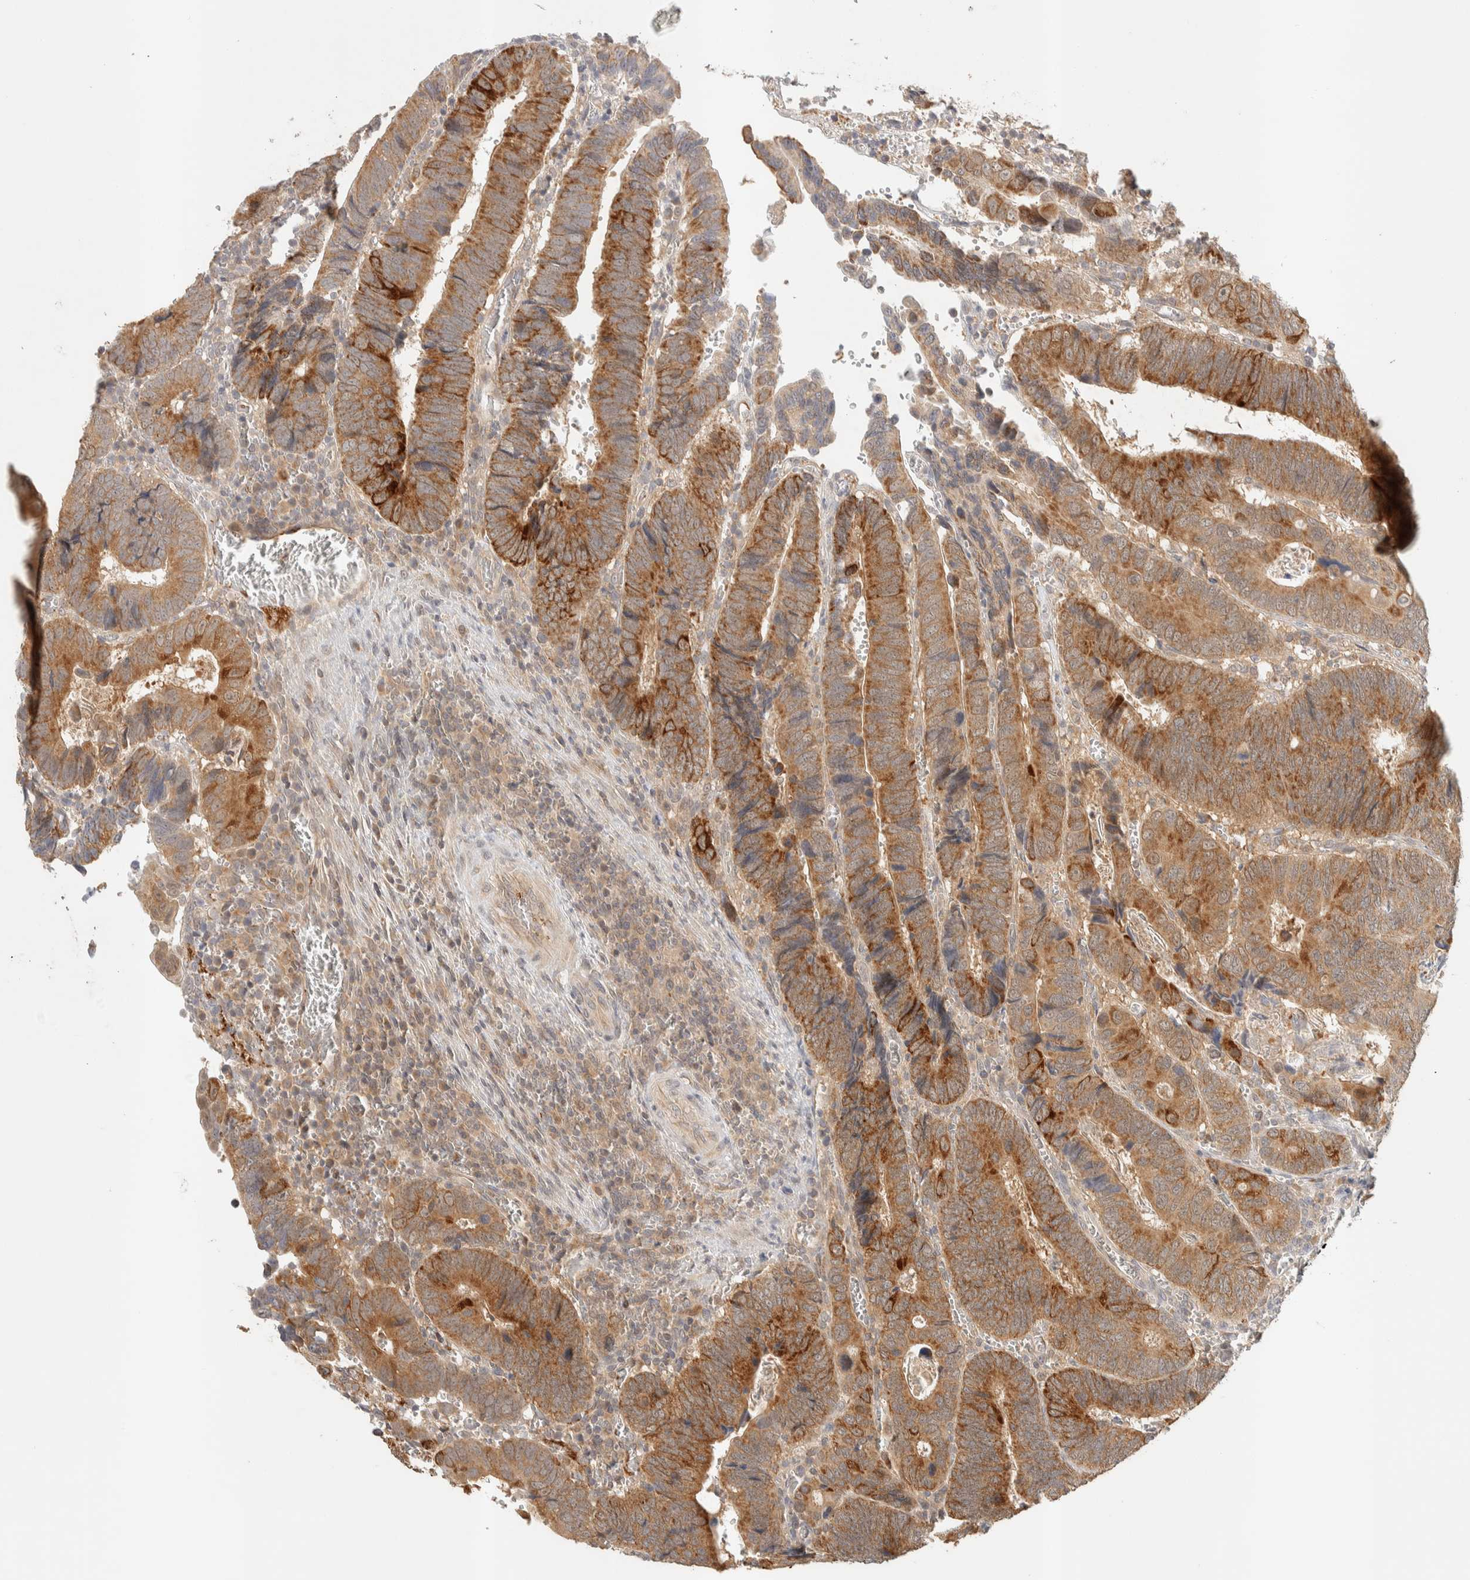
{"staining": {"intensity": "strong", "quantity": ">75%", "location": "cytoplasmic/membranous"}, "tissue": "colorectal cancer", "cell_type": "Tumor cells", "image_type": "cancer", "snomed": [{"axis": "morphology", "description": "Inflammation, NOS"}, {"axis": "morphology", "description": "Adenocarcinoma, NOS"}, {"axis": "topography", "description": "Colon"}], "caption": "The photomicrograph demonstrates immunohistochemical staining of colorectal cancer. There is strong cytoplasmic/membranous expression is appreciated in about >75% of tumor cells.", "gene": "ITPA", "patient": {"sex": "male", "age": 72}}